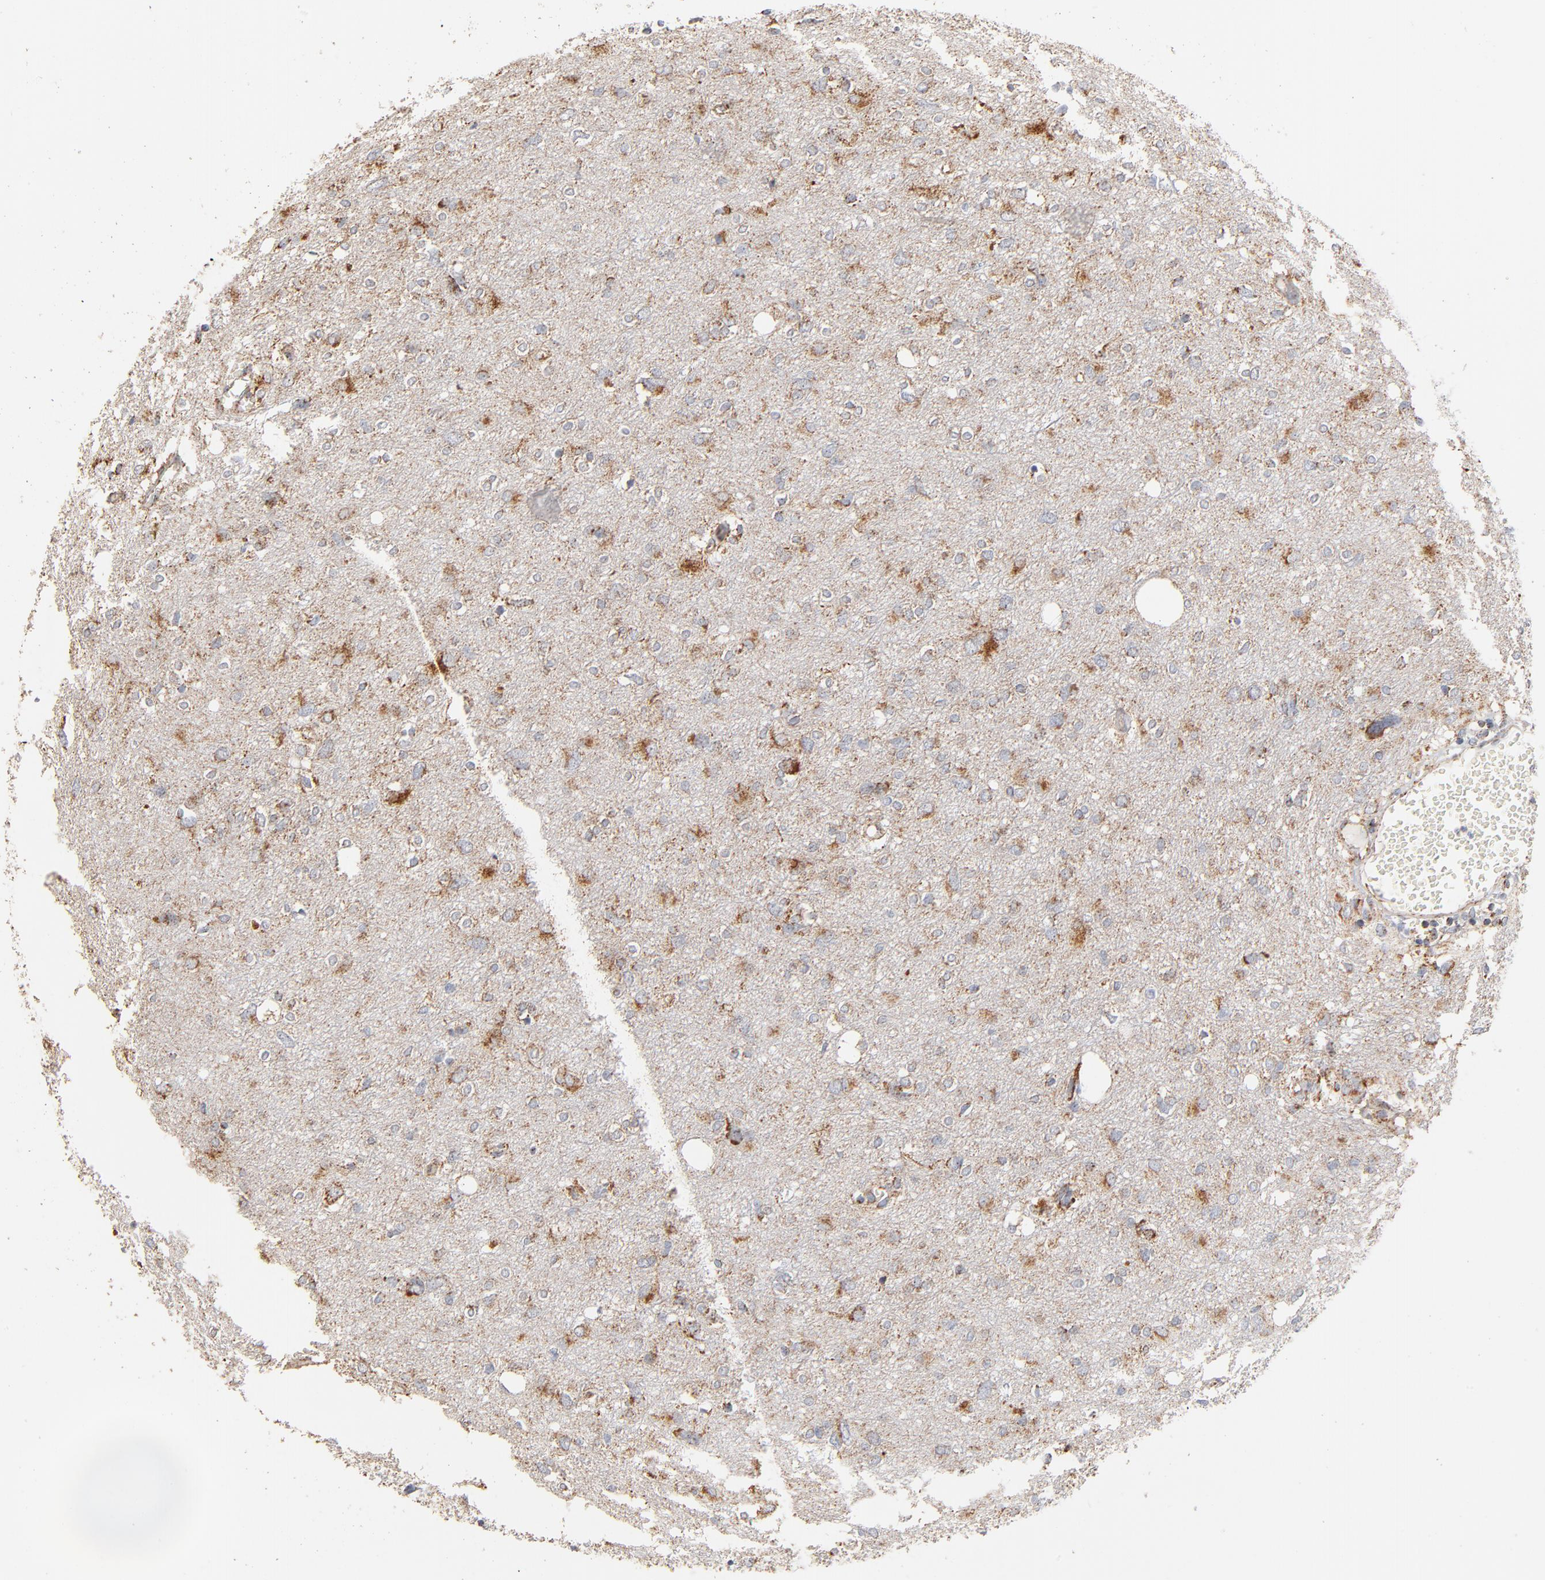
{"staining": {"intensity": "moderate", "quantity": "25%-75%", "location": "cytoplasmic/membranous"}, "tissue": "glioma", "cell_type": "Tumor cells", "image_type": "cancer", "snomed": [{"axis": "morphology", "description": "Glioma, malignant, High grade"}, {"axis": "topography", "description": "Brain"}], "caption": "Protein analysis of glioma tissue reveals moderate cytoplasmic/membranous expression in approximately 25%-75% of tumor cells. The protein is stained brown, and the nuclei are stained in blue (DAB IHC with brightfield microscopy, high magnification).", "gene": "UQCRC1", "patient": {"sex": "female", "age": 59}}